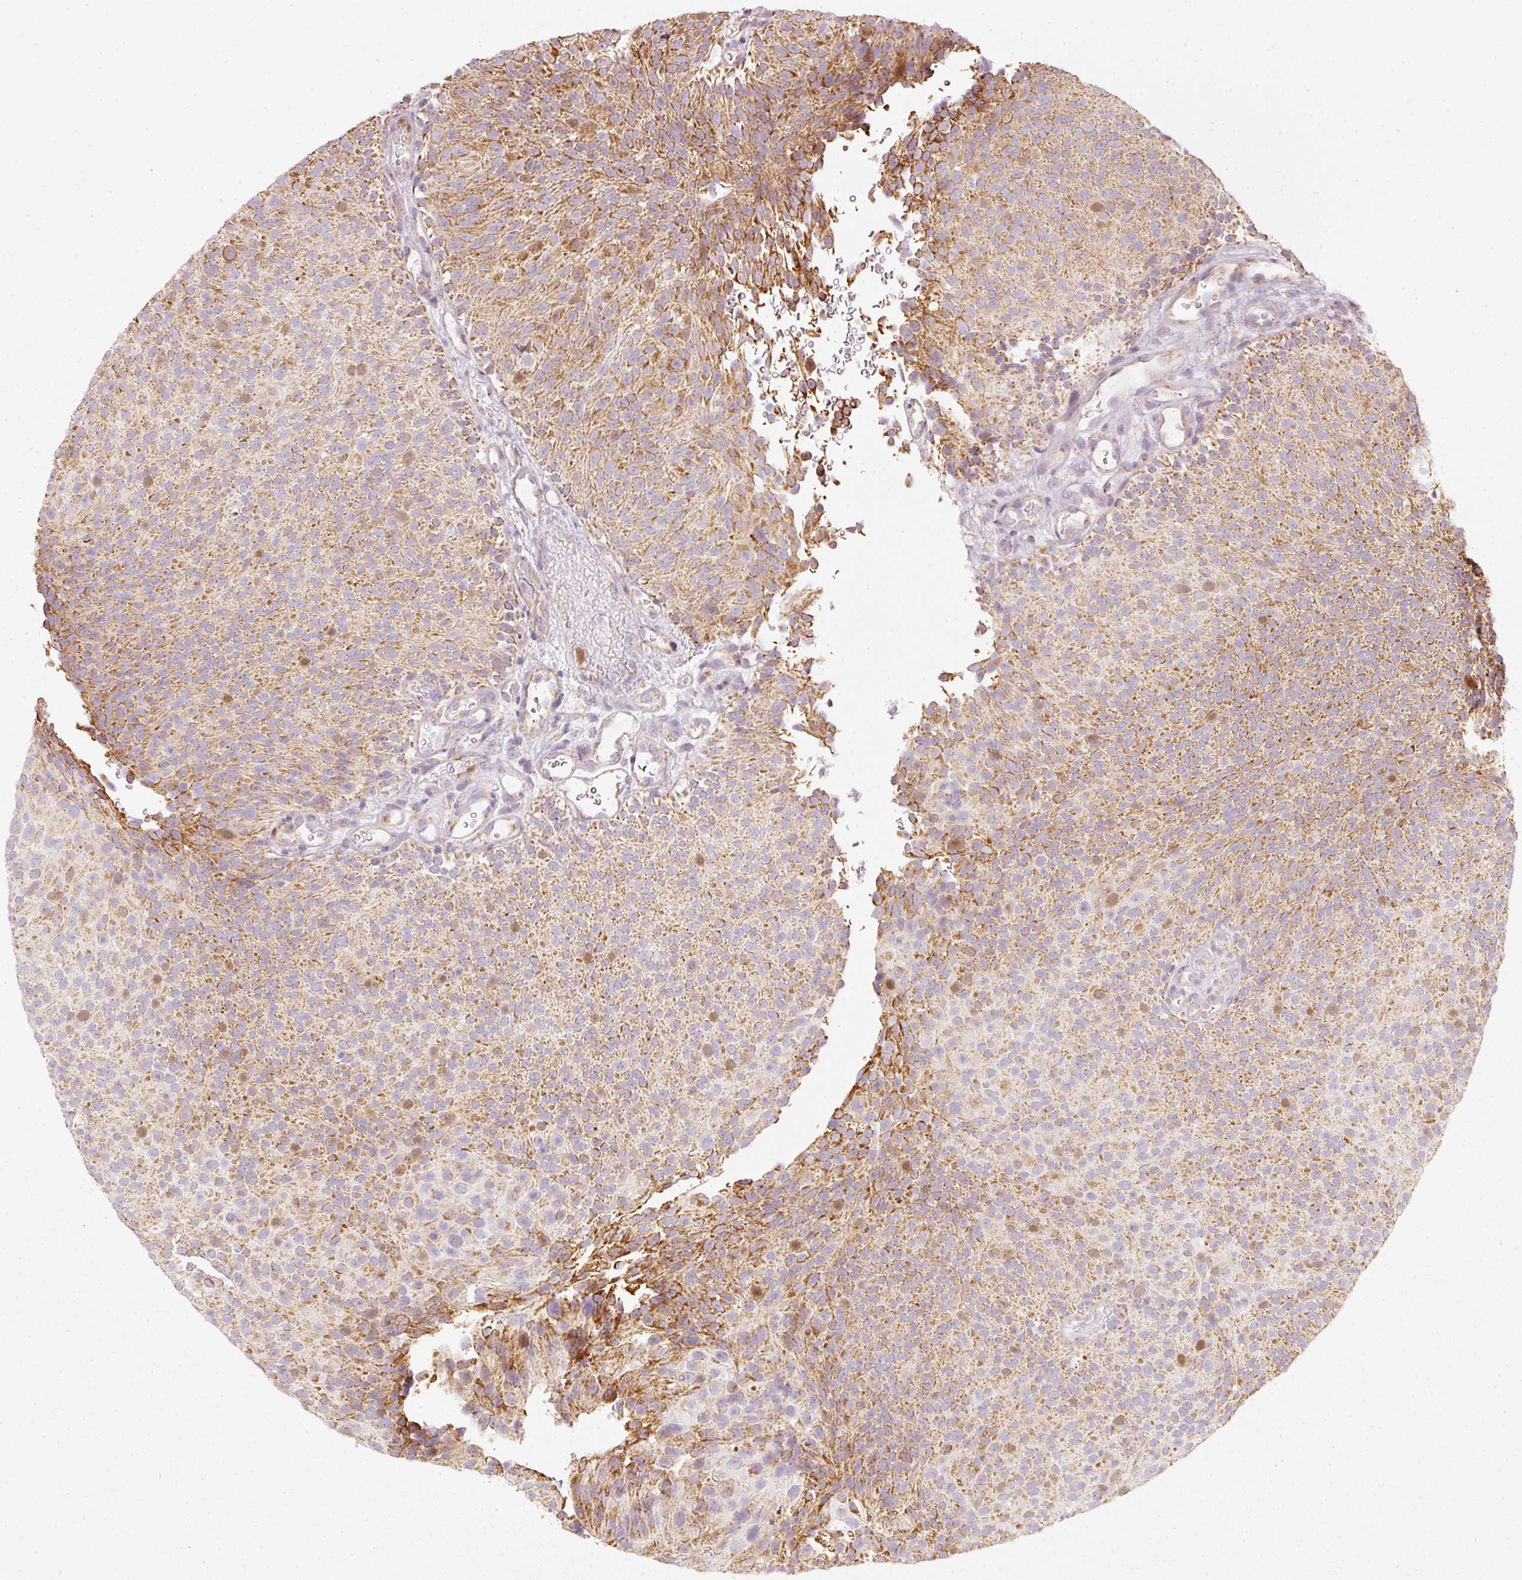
{"staining": {"intensity": "moderate", "quantity": ">75%", "location": "cytoplasmic/membranous,nuclear"}, "tissue": "urothelial cancer", "cell_type": "Tumor cells", "image_type": "cancer", "snomed": [{"axis": "morphology", "description": "Urothelial carcinoma, Low grade"}, {"axis": "topography", "description": "Urinary bladder"}], "caption": "This image exhibits low-grade urothelial carcinoma stained with immunohistochemistry to label a protein in brown. The cytoplasmic/membranous and nuclear of tumor cells show moderate positivity for the protein. Nuclei are counter-stained blue.", "gene": "DUT", "patient": {"sex": "male", "age": 78}}